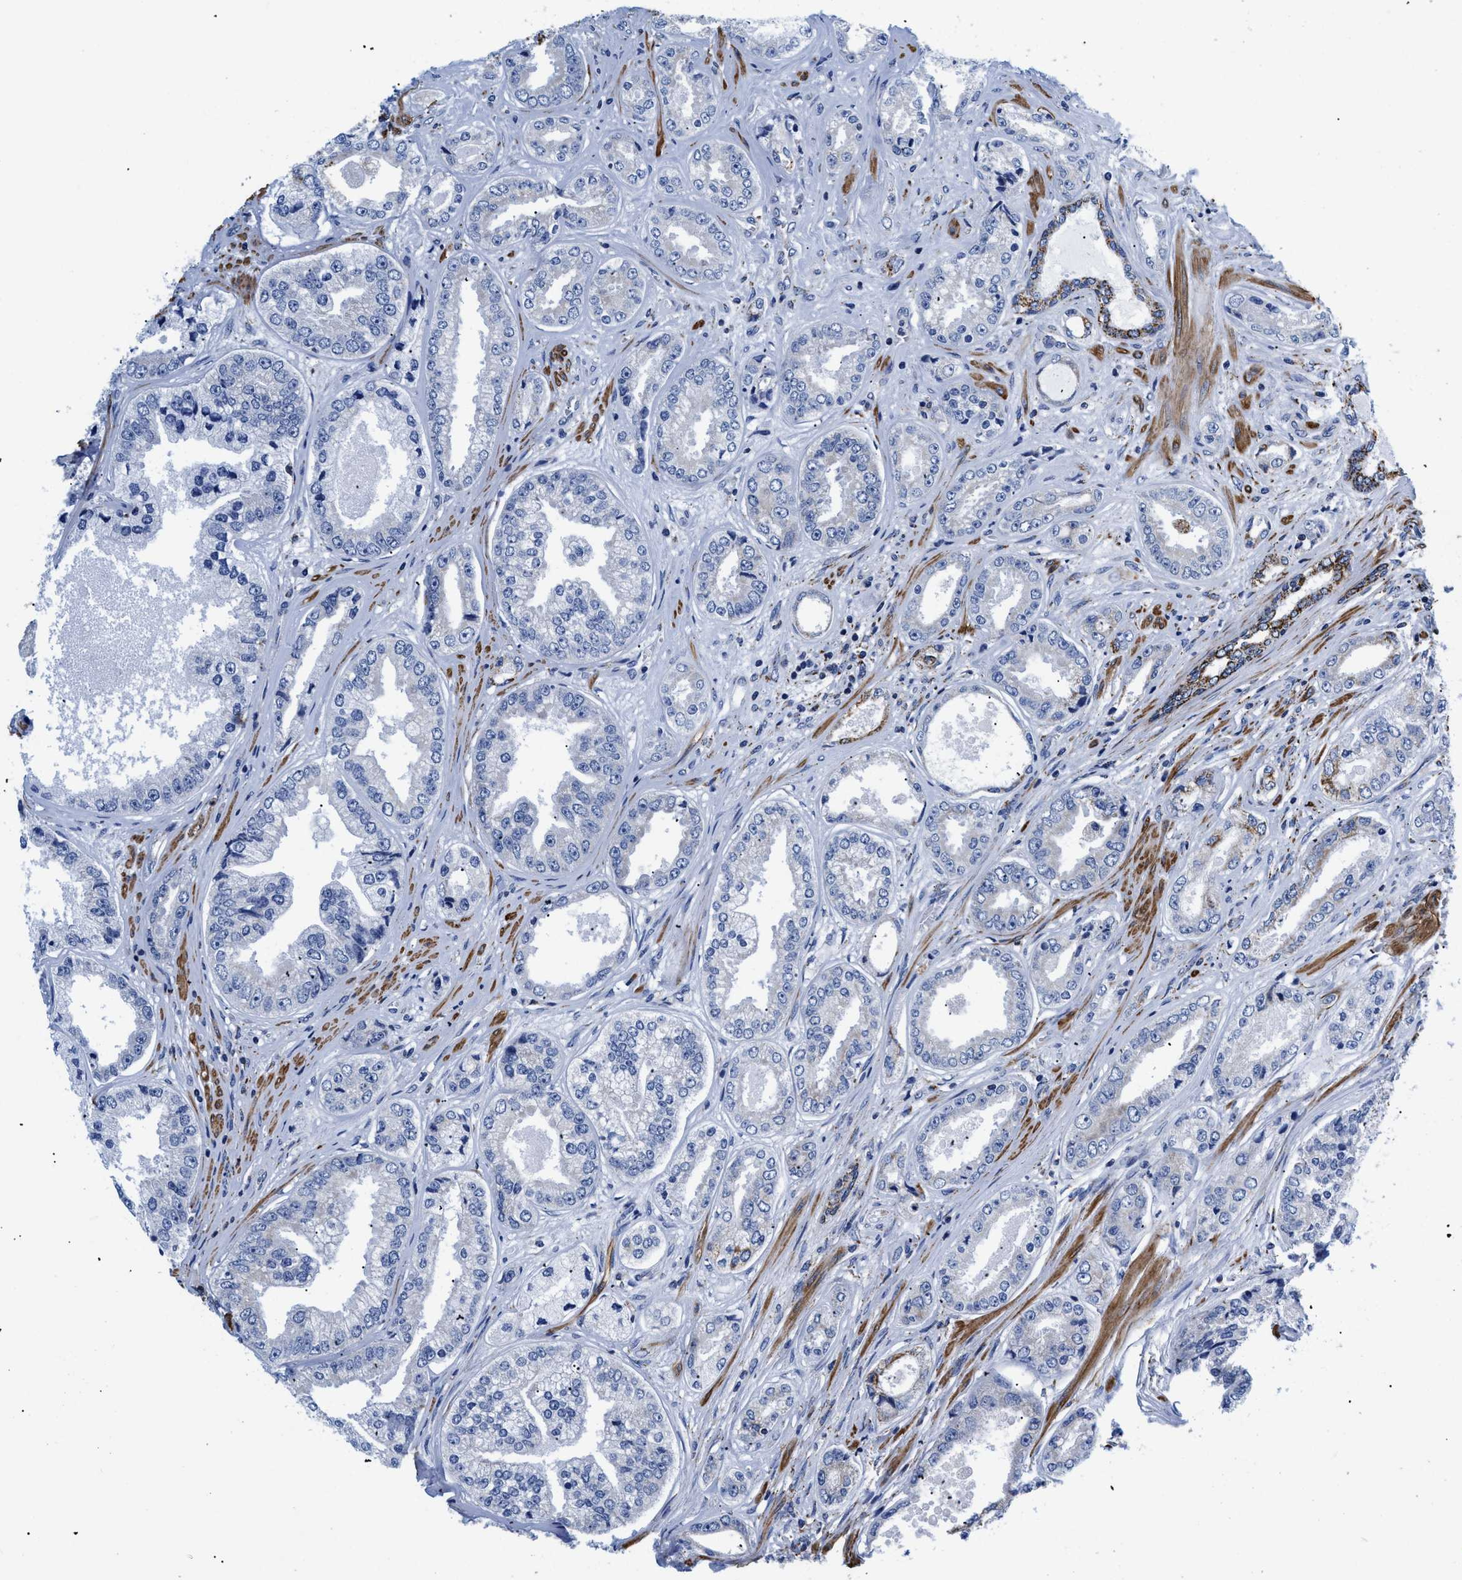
{"staining": {"intensity": "negative", "quantity": "none", "location": "none"}, "tissue": "prostate cancer", "cell_type": "Tumor cells", "image_type": "cancer", "snomed": [{"axis": "morphology", "description": "Adenocarcinoma, High grade"}, {"axis": "topography", "description": "Prostate"}], "caption": "Immunohistochemistry (IHC) histopathology image of neoplastic tissue: human prostate cancer (high-grade adenocarcinoma) stained with DAB (3,3'-diaminobenzidine) exhibits no significant protein expression in tumor cells.", "gene": "GPR149", "patient": {"sex": "male", "age": 61}}